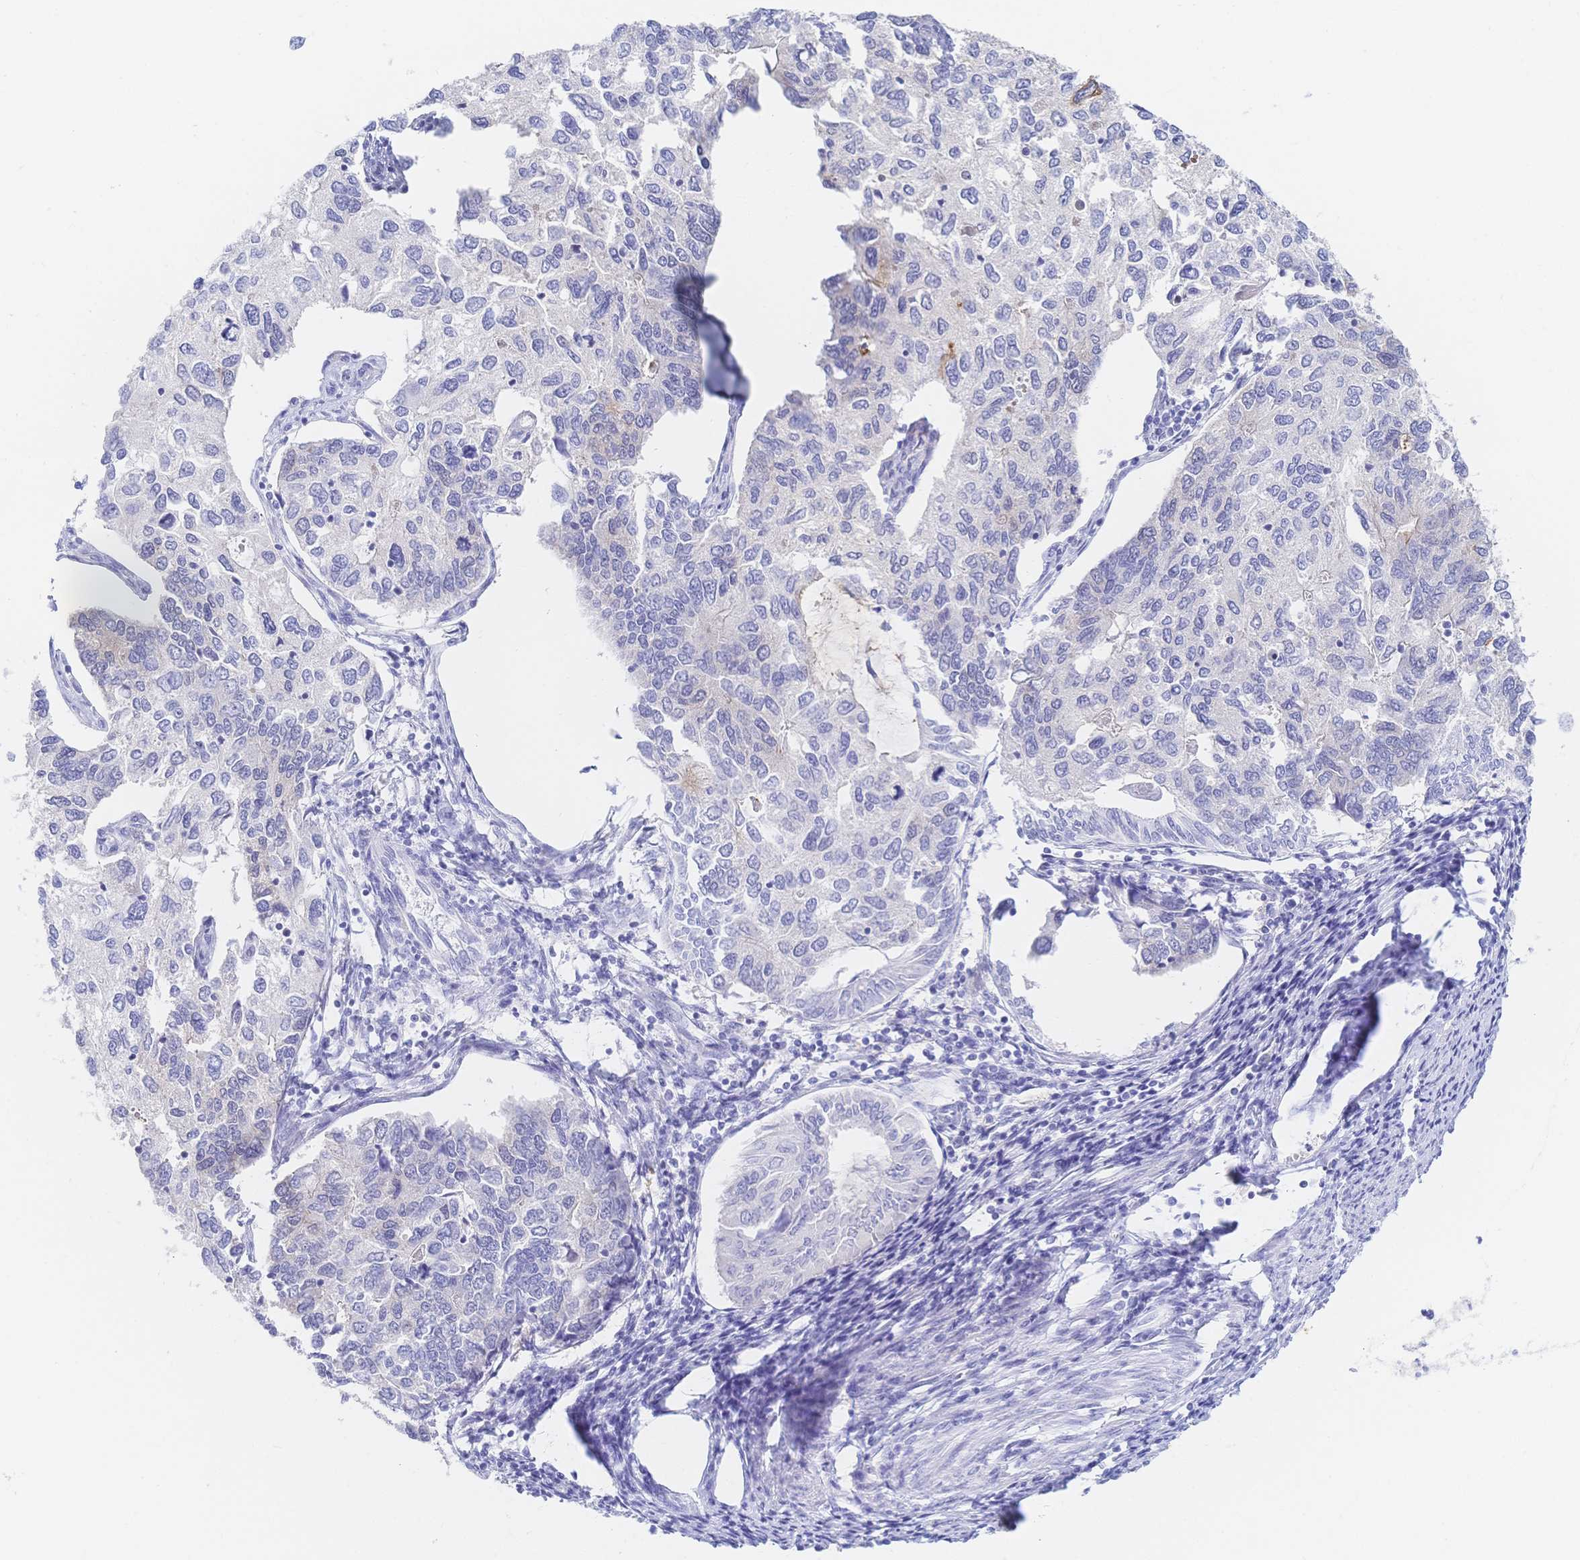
{"staining": {"intensity": "negative", "quantity": "none", "location": "none"}, "tissue": "endometrial cancer", "cell_type": "Tumor cells", "image_type": "cancer", "snomed": [{"axis": "morphology", "description": "Carcinoma, NOS"}, {"axis": "topography", "description": "Uterus"}], "caption": "Immunohistochemistry (IHC) of endometrial cancer exhibits no positivity in tumor cells.", "gene": "RRM1", "patient": {"sex": "female", "age": 76}}